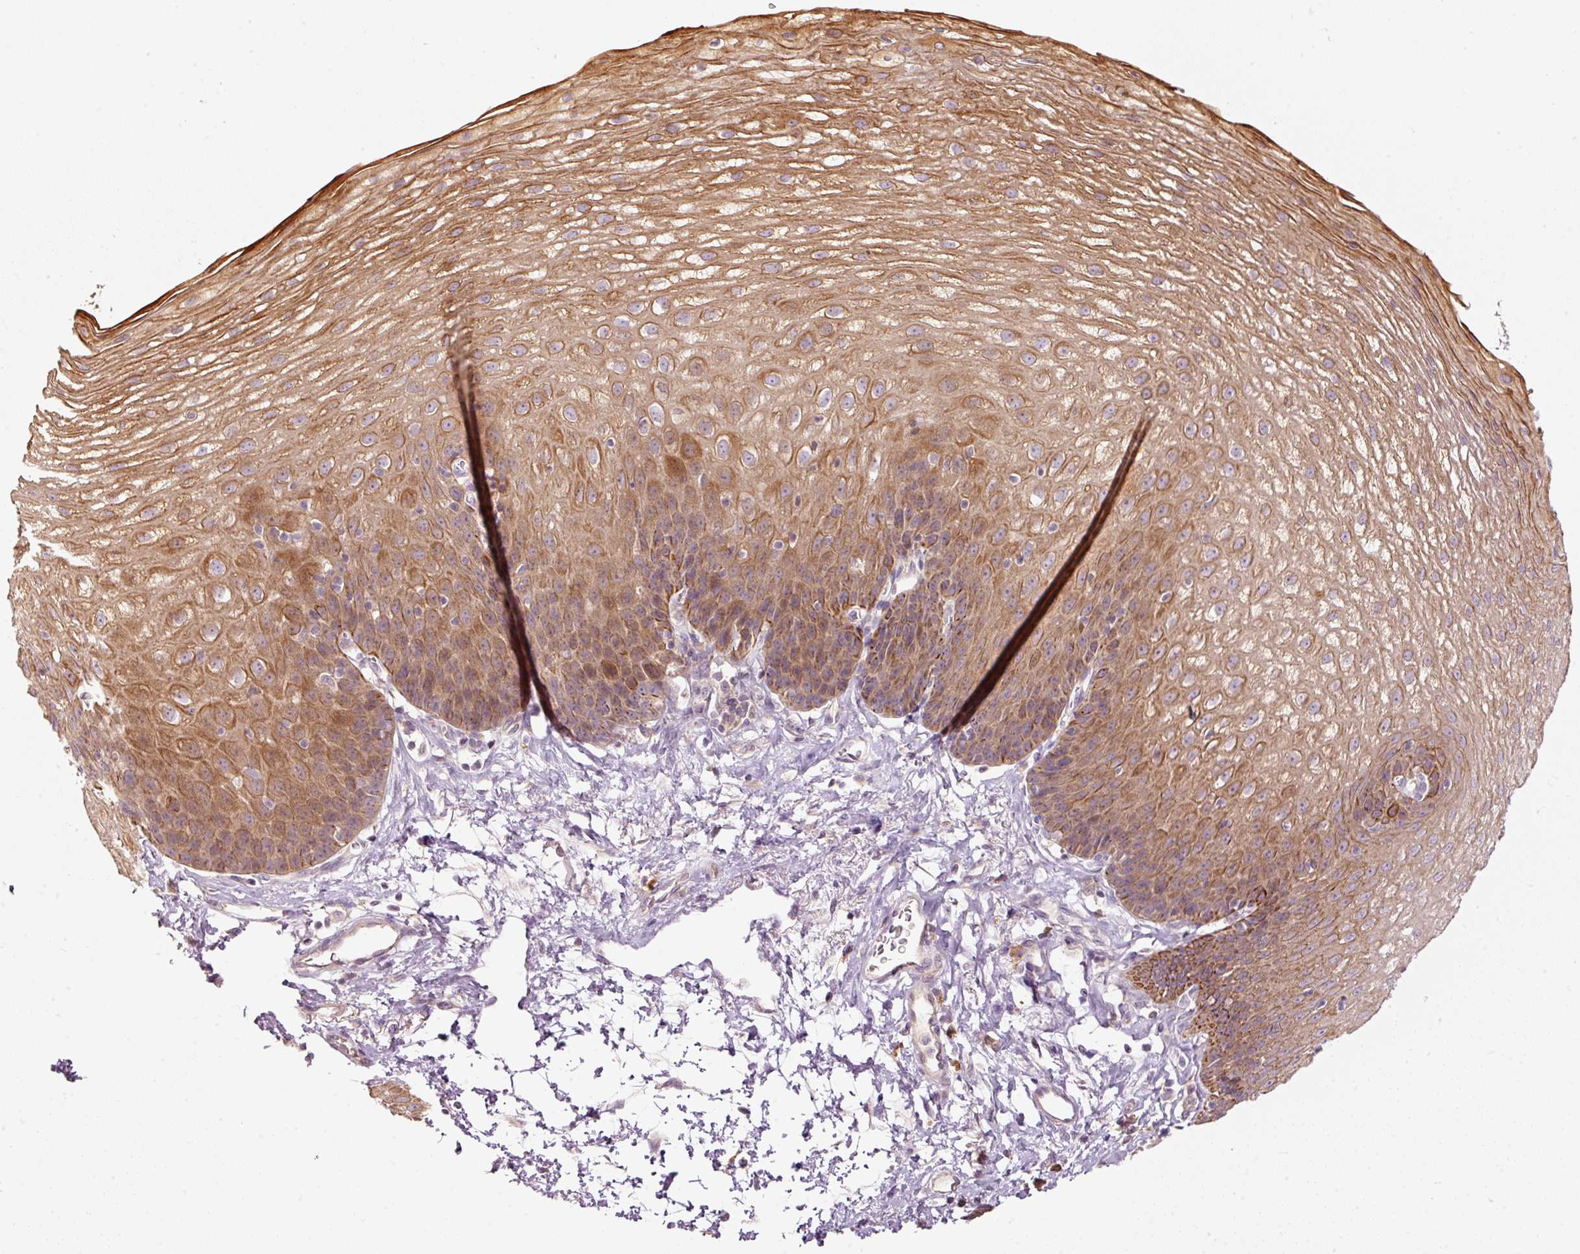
{"staining": {"intensity": "strong", "quantity": ">75%", "location": "cytoplasmic/membranous"}, "tissue": "esophagus", "cell_type": "Squamous epithelial cells", "image_type": "normal", "snomed": [{"axis": "morphology", "description": "Normal tissue, NOS"}, {"axis": "topography", "description": "Esophagus"}], "caption": "Immunohistochemical staining of normal human esophagus reveals high levels of strong cytoplasmic/membranous staining in approximately >75% of squamous epithelial cells. The protein of interest is stained brown, and the nuclei are stained in blue (DAB (3,3'-diaminobenzidine) IHC with brightfield microscopy, high magnification).", "gene": "MAP10", "patient": {"sex": "female", "age": 81}}